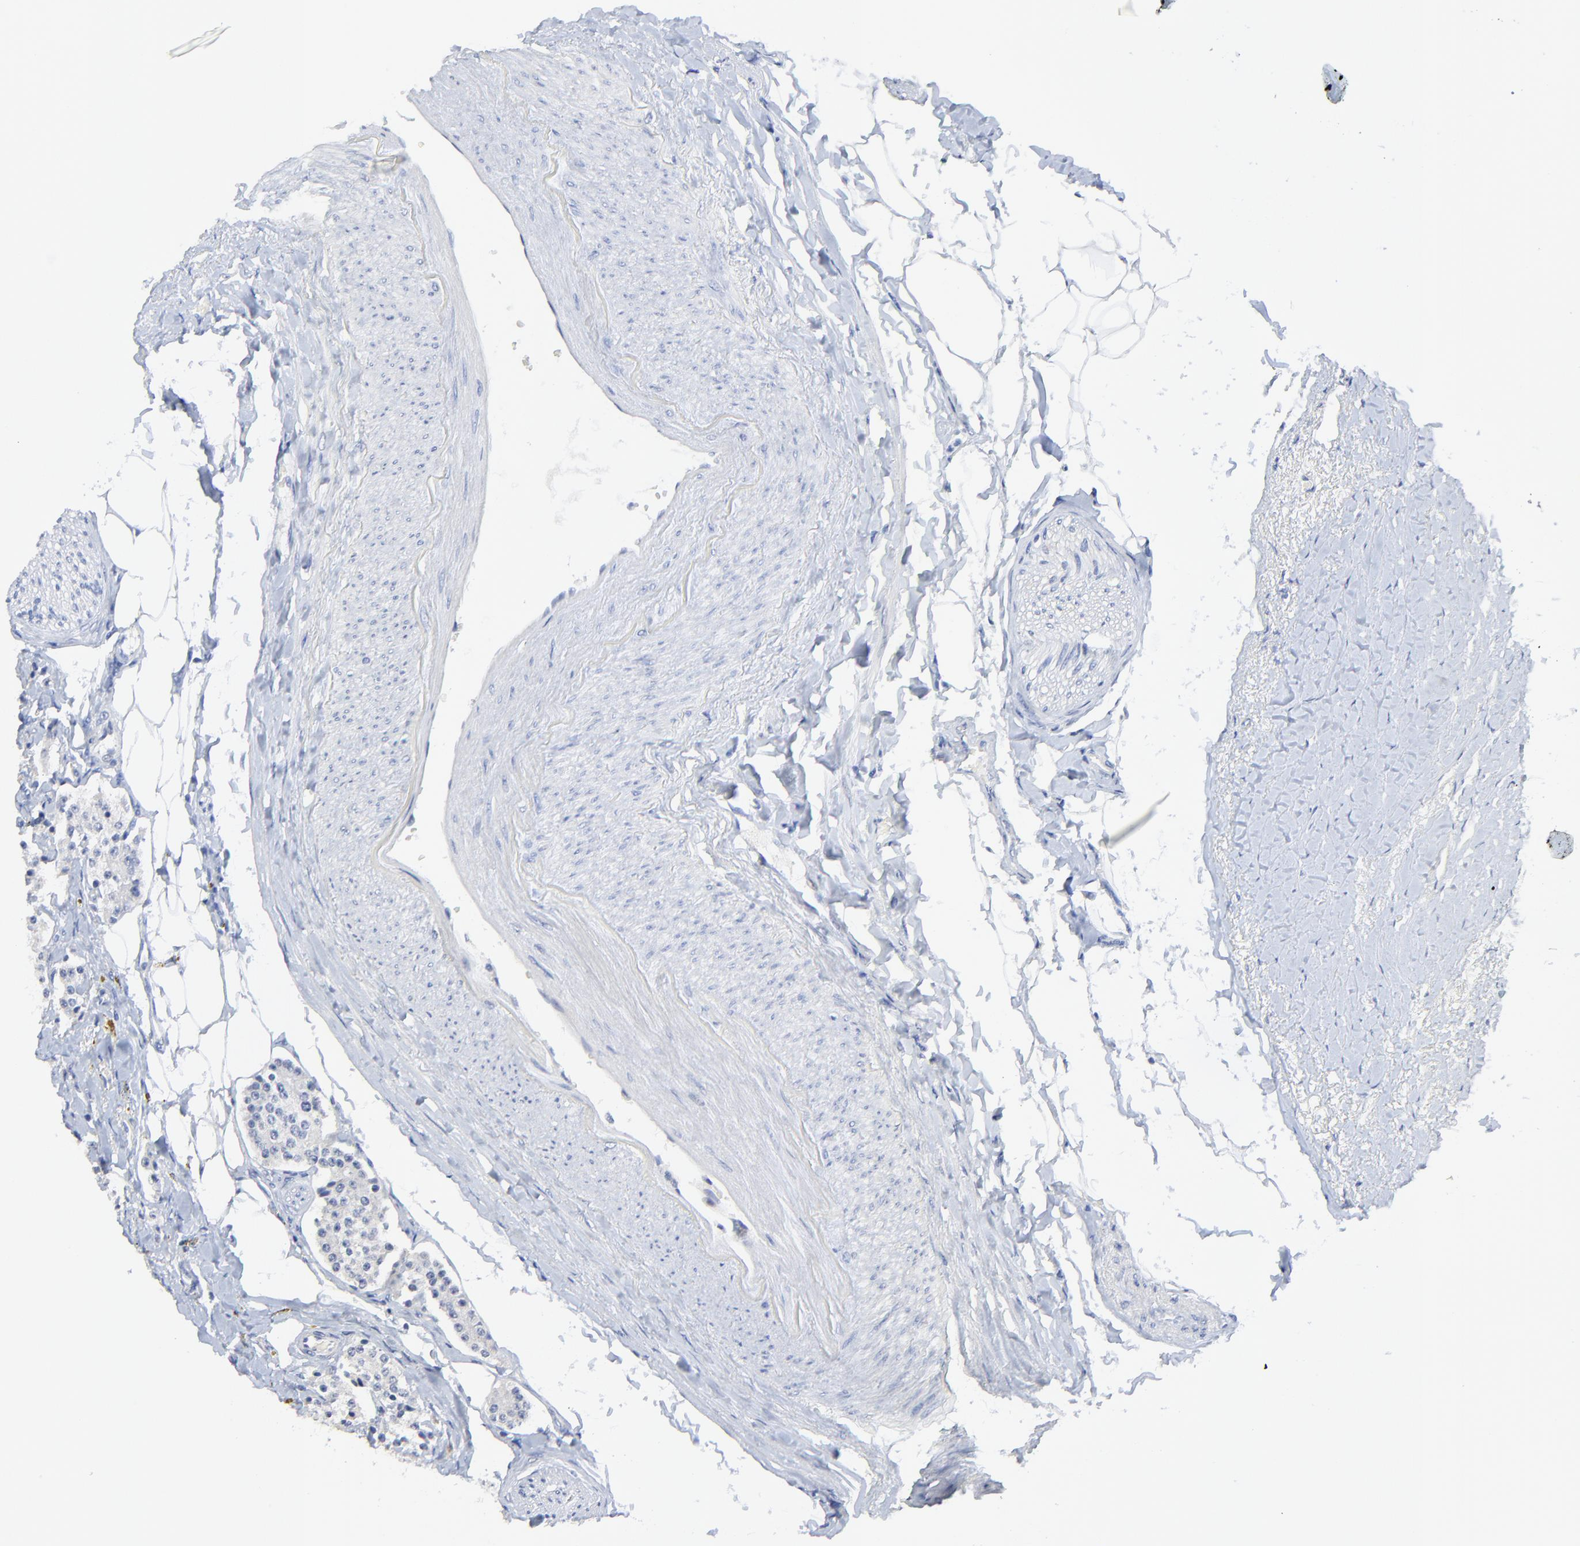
{"staining": {"intensity": "negative", "quantity": "none", "location": "none"}, "tissue": "carcinoid", "cell_type": "Tumor cells", "image_type": "cancer", "snomed": [{"axis": "morphology", "description": "Carcinoid, malignant, NOS"}, {"axis": "topography", "description": "Colon"}], "caption": "The immunohistochemistry photomicrograph has no significant staining in tumor cells of malignant carcinoid tissue. (DAB immunohistochemistry with hematoxylin counter stain).", "gene": "SULT4A1", "patient": {"sex": "female", "age": 61}}